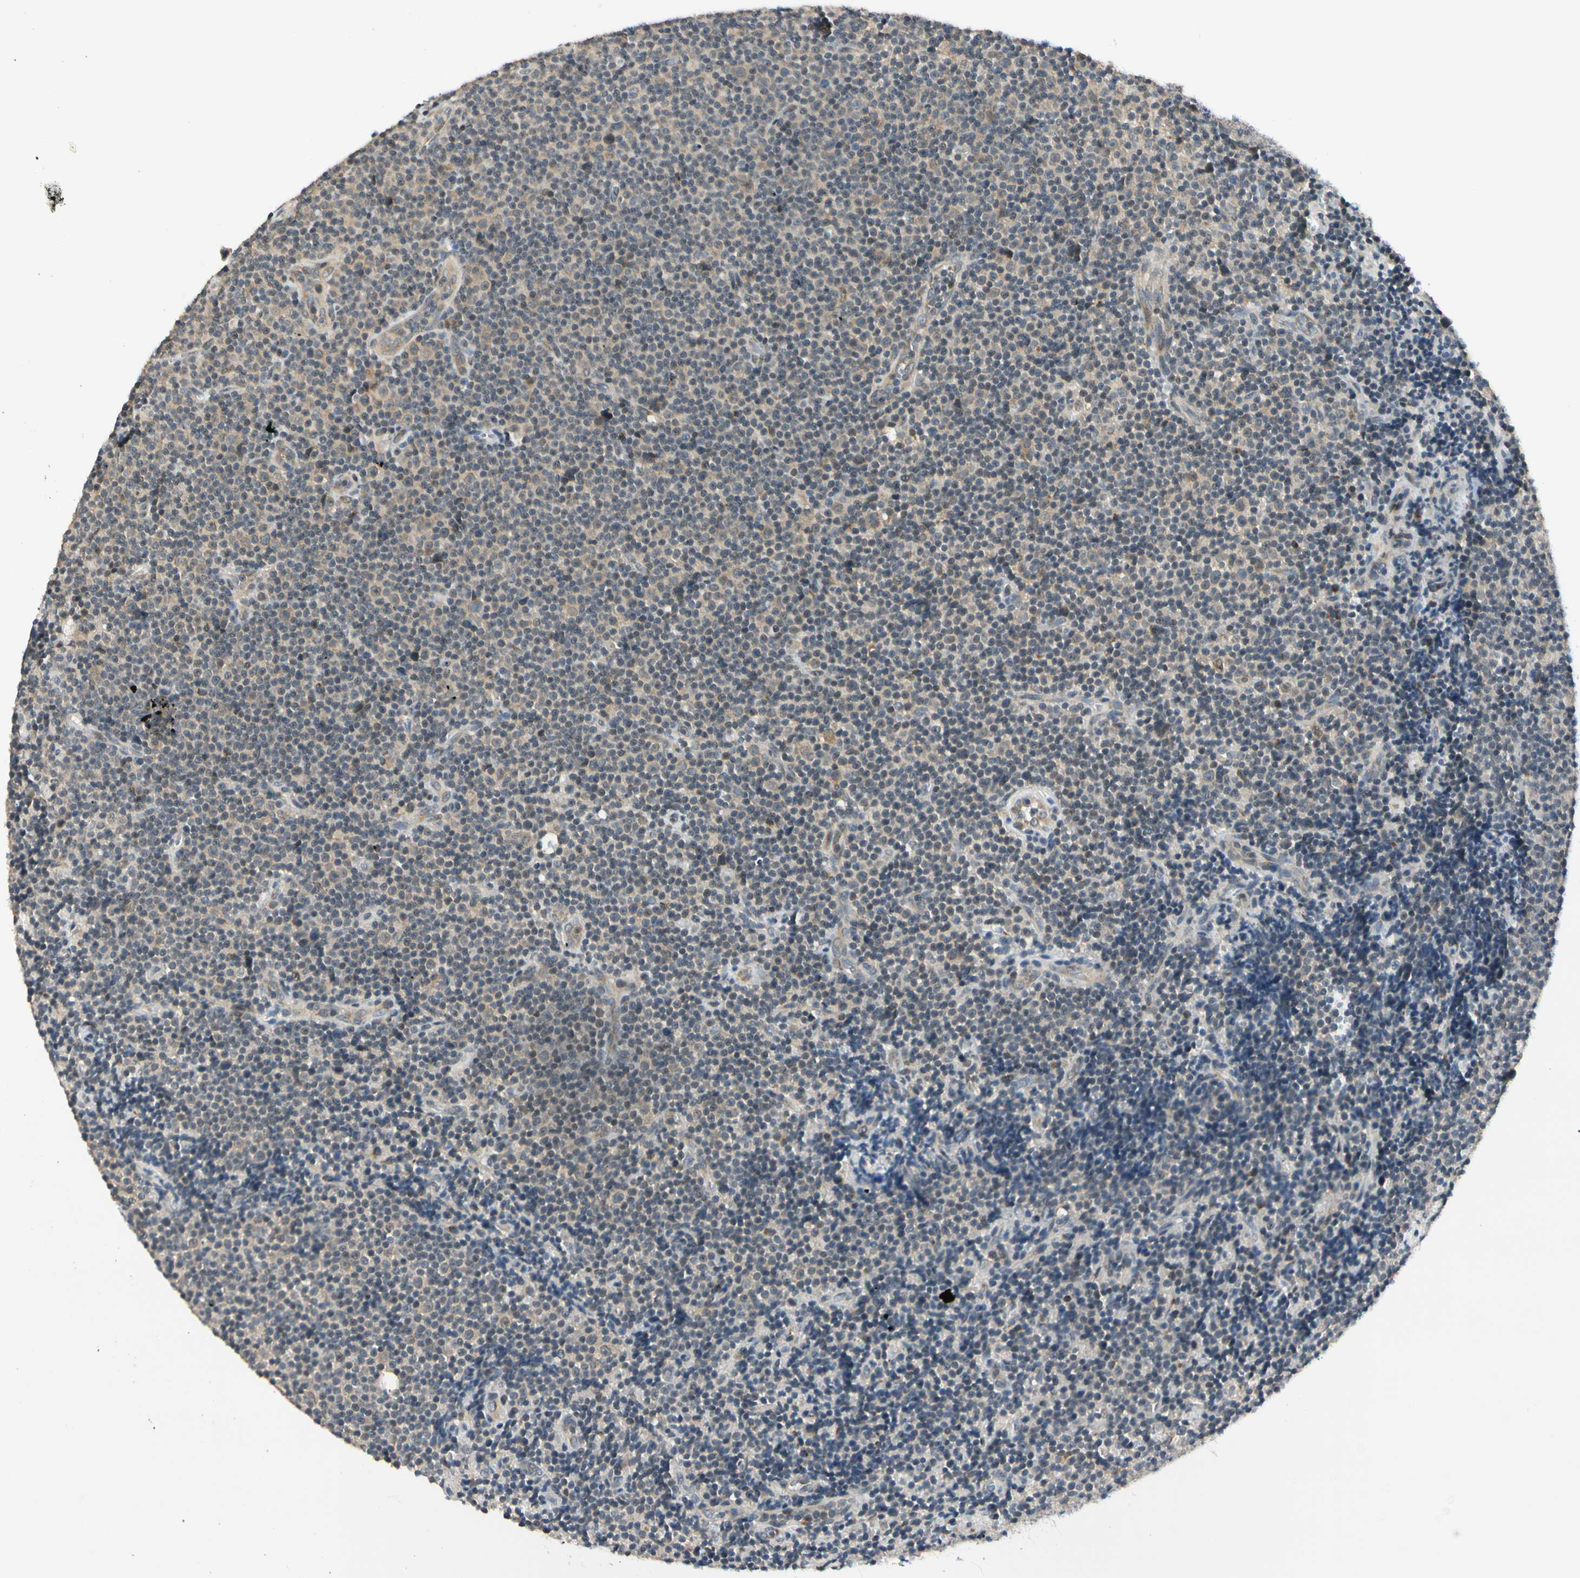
{"staining": {"intensity": "negative", "quantity": "none", "location": "none"}, "tissue": "lymphoma", "cell_type": "Tumor cells", "image_type": "cancer", "snomed": [{"axis": "morphology", "description": "Malignant lymphoma, non-Hodgkin's type, Low grade"}, {"axis": "topography", "description": "Lymph node"}], "caption": "The photomicrograph reveals no staining of tumor cells in lymphoma.", "gene": "RPS6KB2", "patient": {"sex": "female", "age": 67}}